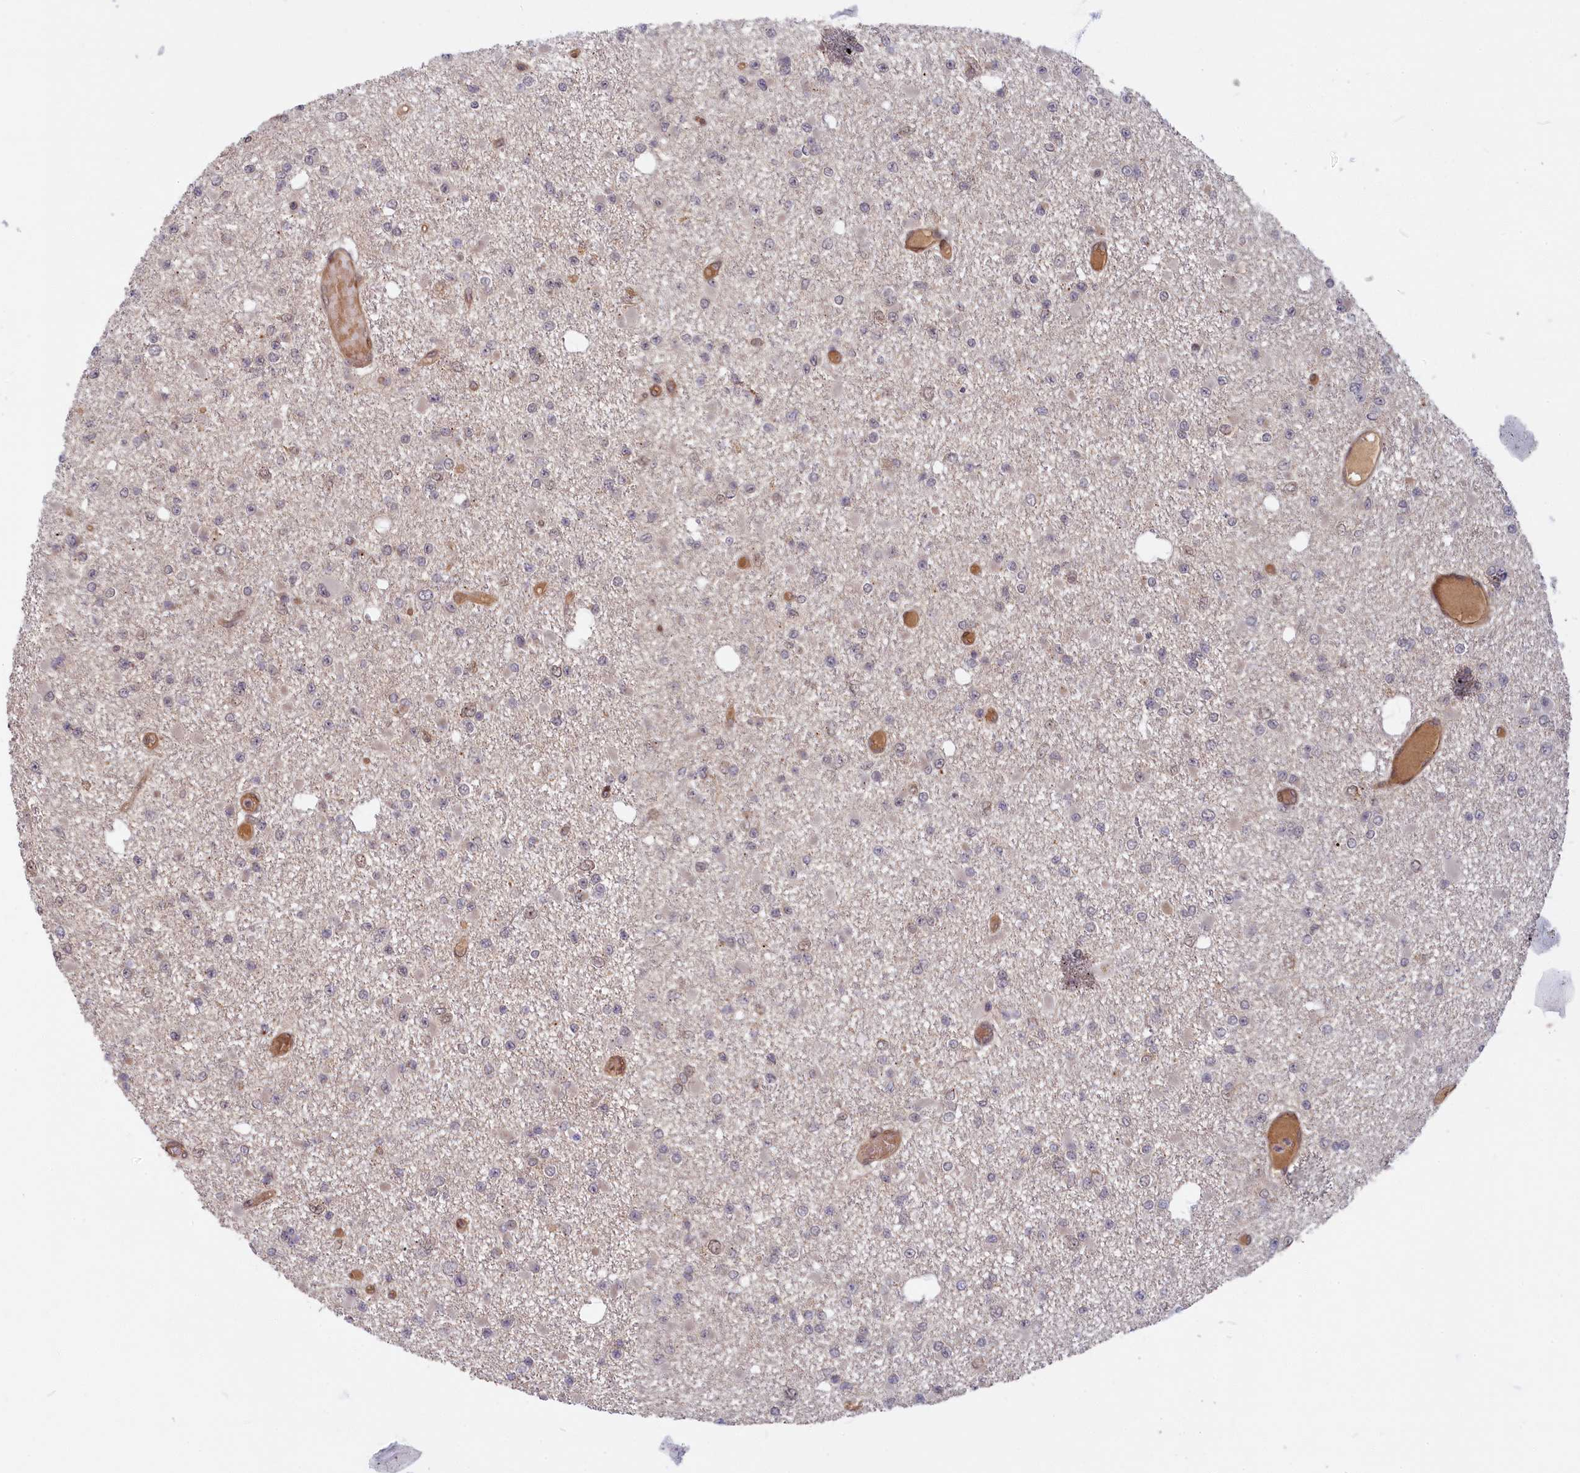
{"staining": {"intensity": "weak", "quantity": "<25%", "location": "nuclear"}, "tissue": "glioma", "cell_type": "Tumor cells", "image_type": "cancer", "snomed": [{"axis": "morphology", "description": "Glioma, malignant, Low grade"}, {"axis": "topography", "description": "Brain"}], "caption": "This is an immunohistochemistry micrograph of glioma. There is no expression in tumor cells.", "gene": "SNRK", "patient": {"sex": "female", "age": 22}}